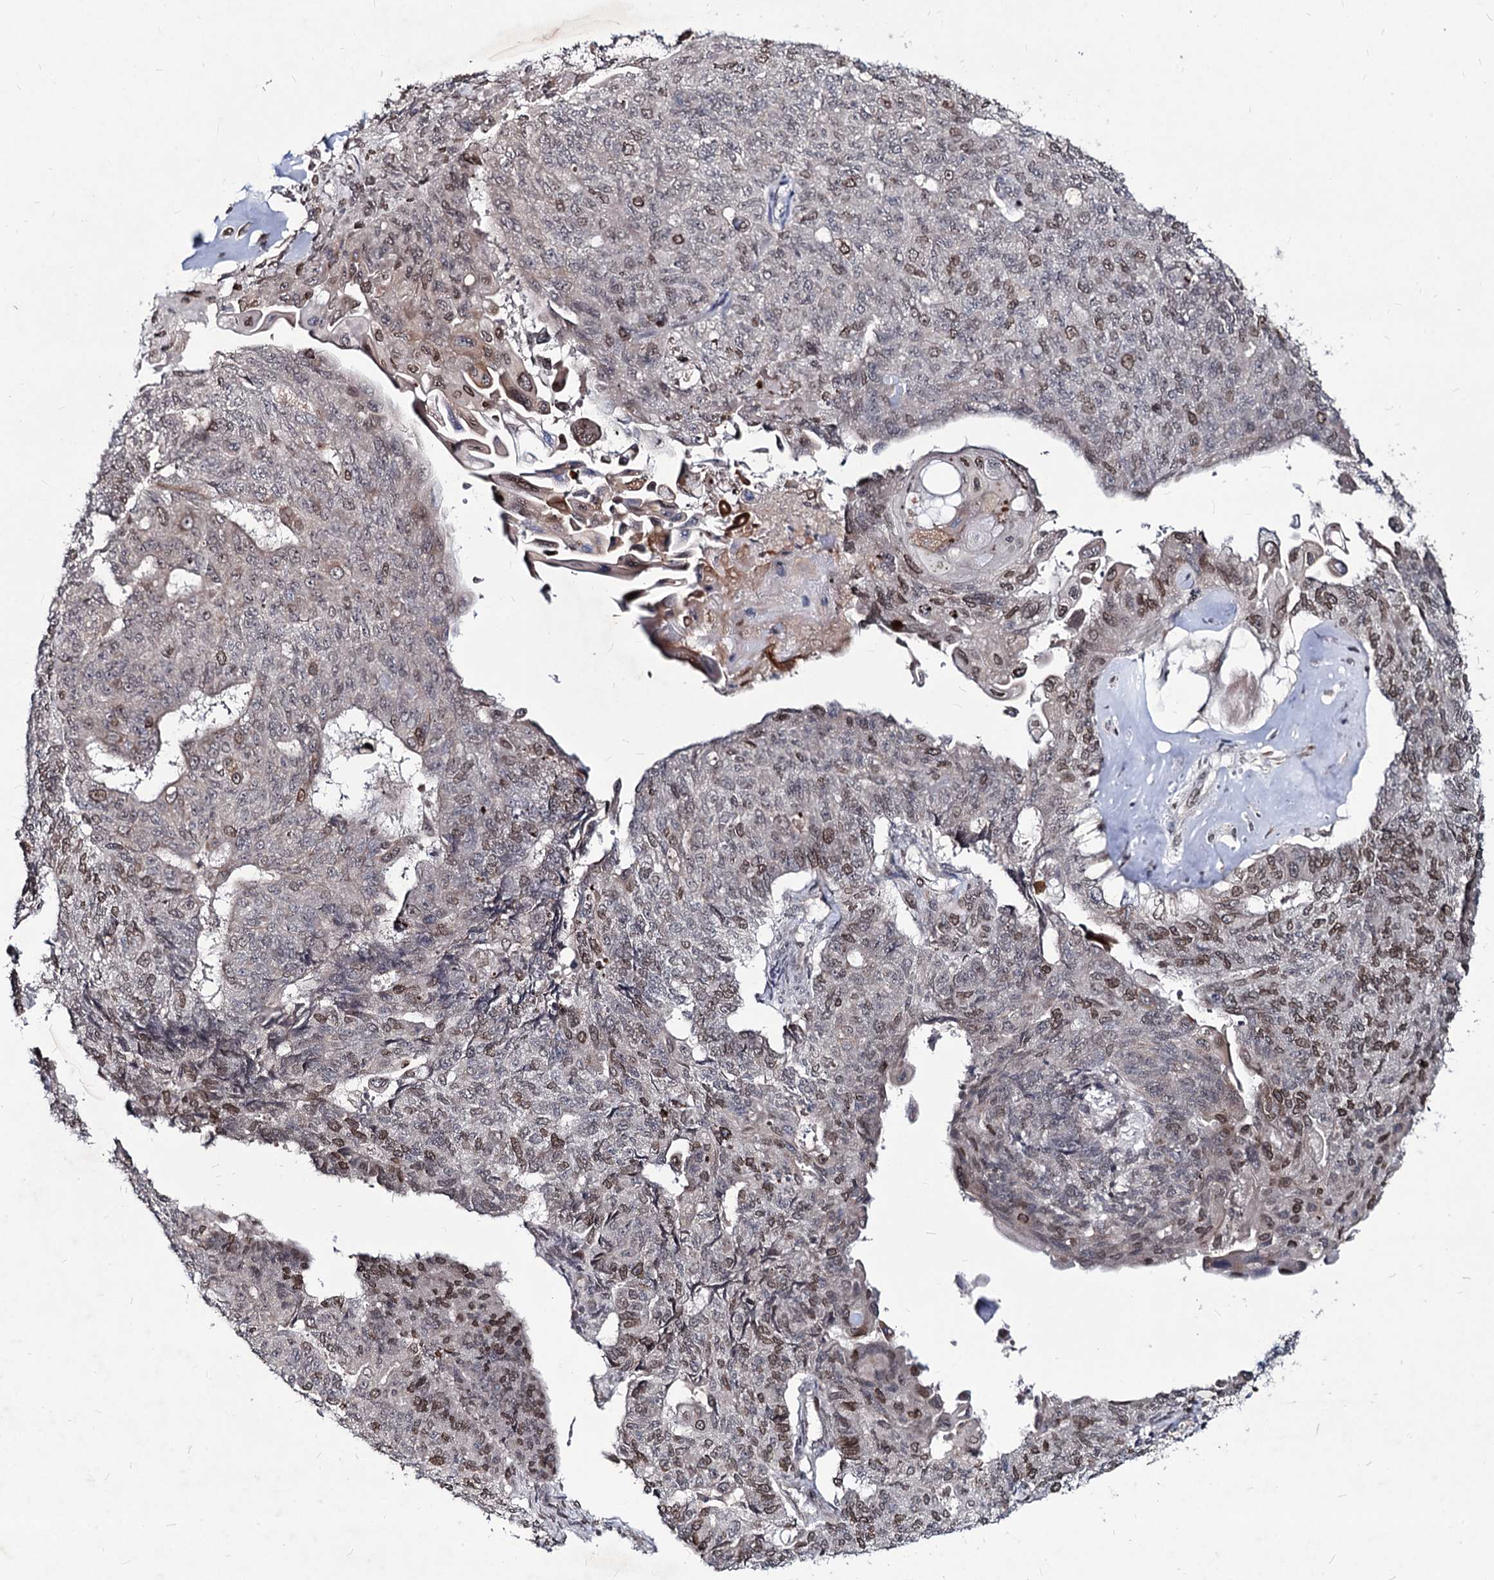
{"staining": {"intensity": "moderate", "quantity": "<25%", "location": "cytoplasmic/membranous,nuclear"}, "tissue": "endometrial cancer", "cell_type": "Tumor cells", "image_type": "cancer", "snomed": [{"axis": "morphology", "description": "Adenocarcinoma, NOS"}, {"axis": "topography", "description": "Endometrium"}], "caption": "The micrograph shows a brown stain indicating the presence of a protein in the cytoplasmic/membranous and nuclear of tumor cells in endometrial adenocarcinoma.", "gene": "RNF6", "patient": {"sex": "female", "age": 32}}